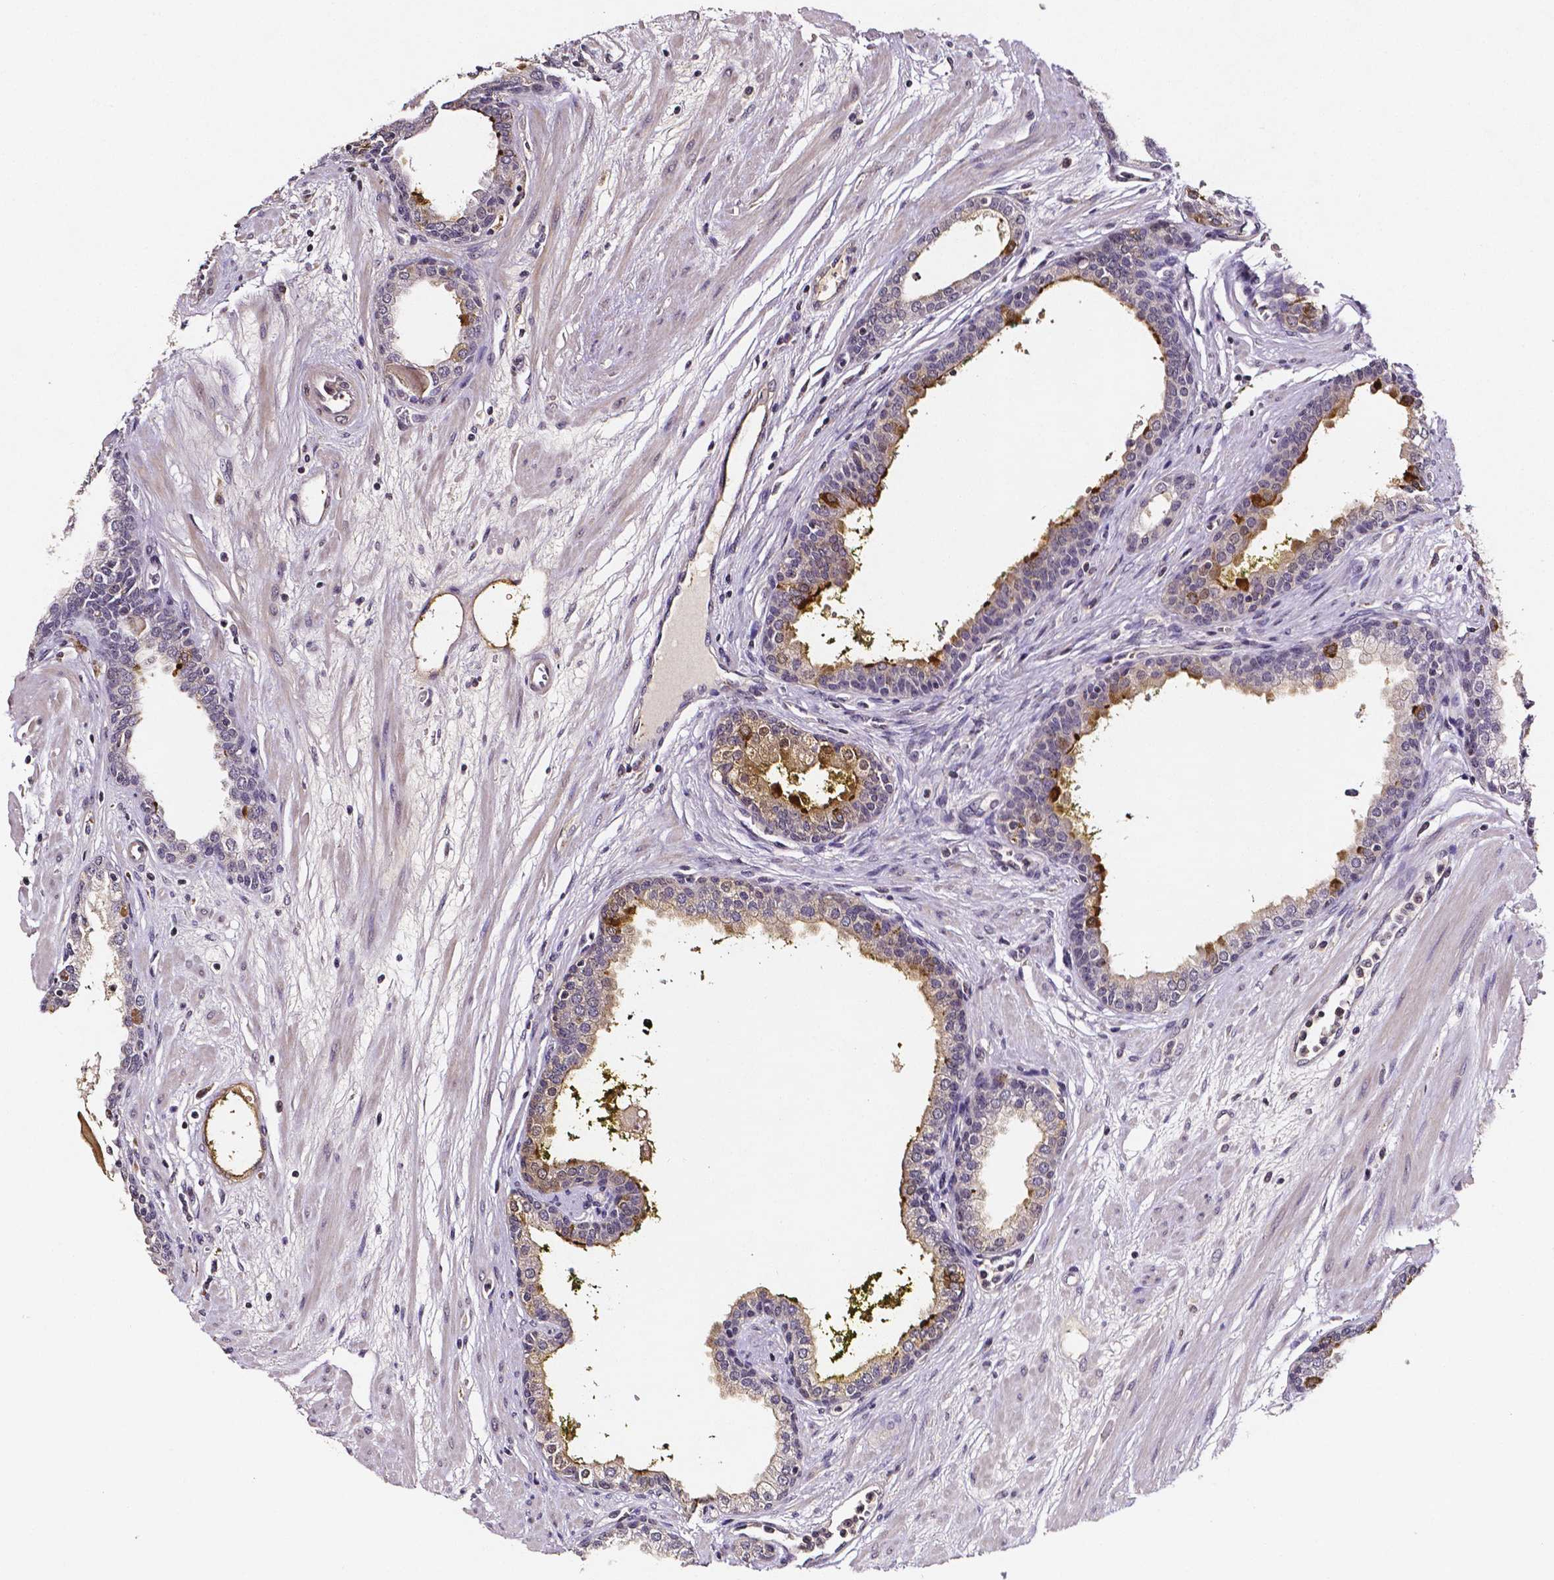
{"staining": {"intensity": "moderate", "quantity": "<25%", "location": "cytoplasmic/membranous"}, "tissue": "prostate cancer", "cell_type": "Tumor cells", "image_type": "cancer", "snomed": [{"axis": "morphology", "description": "Adenocarcinoma, Low grade"}, {"axis": "topography", "description": "Prostate"}], "caption": "A high-resolution photomicrograph shows IHC staining of prostate cancer, which displays moderate cytoplasmic/membranous positivity in about <25% of tumor cells.", "gene": "NRGN", "patient": {"sex": "male", "age": 64}}